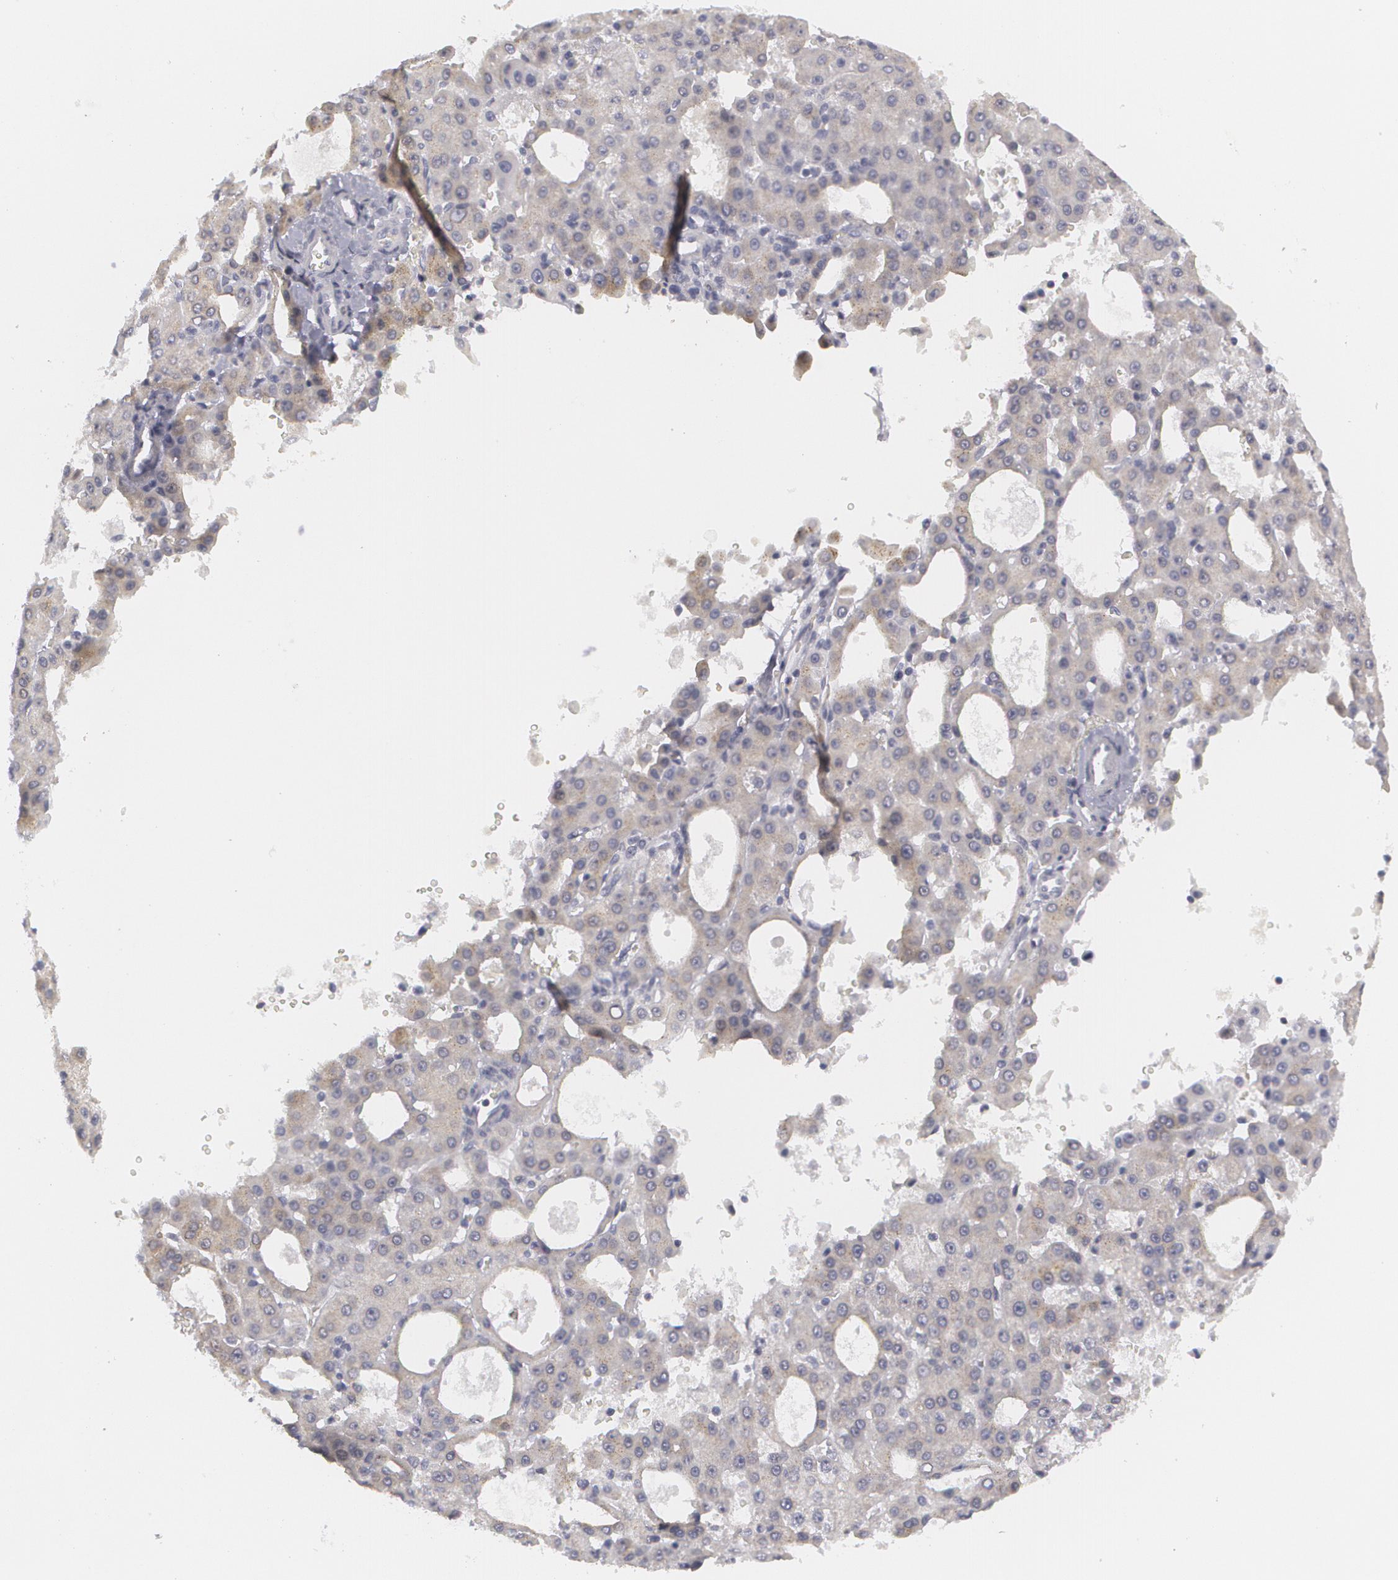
{"staining": {"intensity": "weak", "quantity": ">75%", "location": "cytoplasmic/membranous"}, "tissue": "liver cancer", "cell_type": "Tumor cells", "image_type": "cancer", "snomed": [{"axis": "morphology", "description": "Carcinoma, Hepatocellular, NOS"}, {"axis": "topography", "description": "Liver"}], "caption": "Hepatocellular carcinoma (liver) stained with a brown dye exhibits weak cytoplasmic/membranous positive staining in about >75% of tumor cells.", "gene": "MBNL3", "patient": {"sex": "male", "age": 47}}